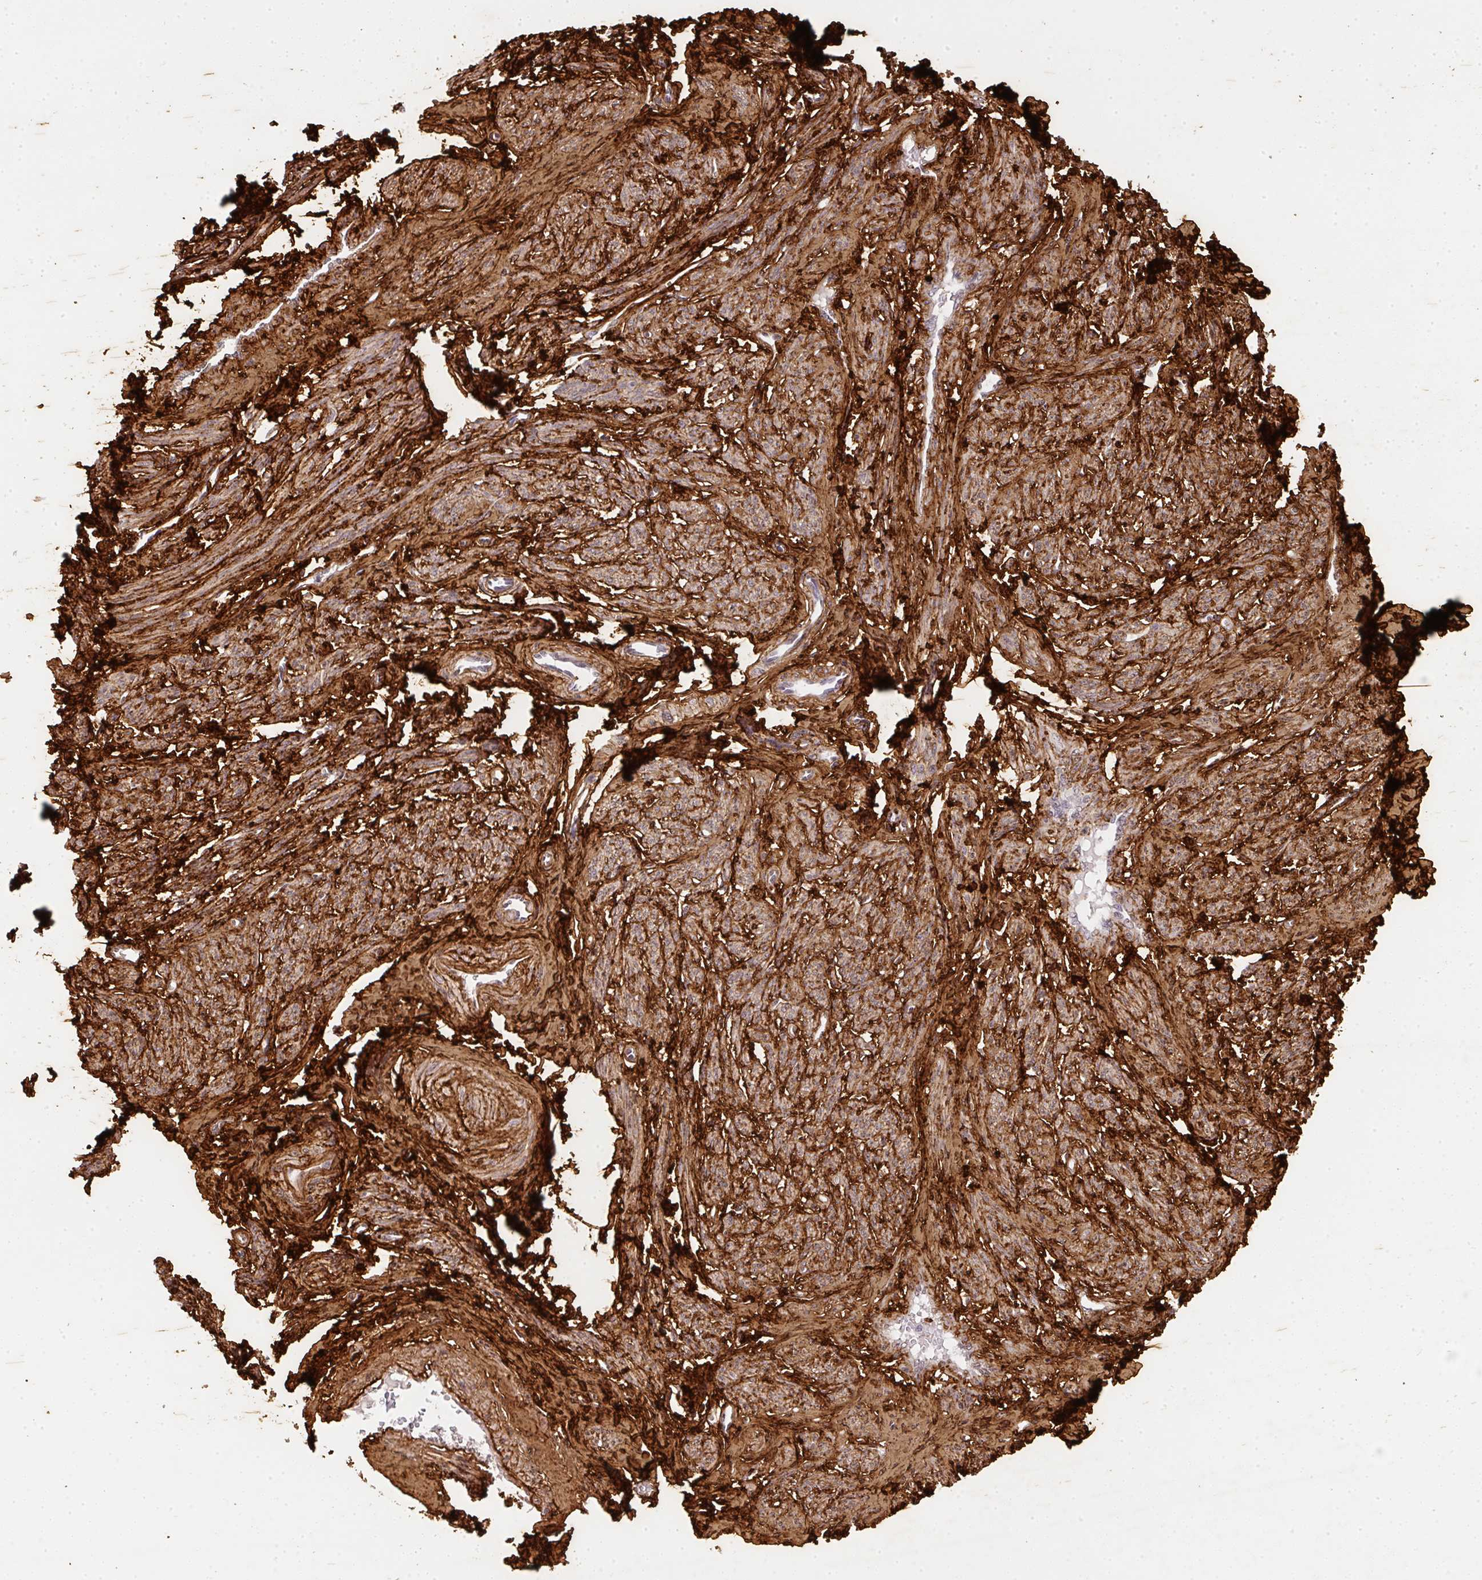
{"staining": {"intensity": "strong", "quantity": ">75%", "location": "cytoplasmic/membranous"}, "tissue": "smooth muscle", "cell_type": "Smooth muscle cells", "image_type": "normal", "snomed": [{"axis": "morphology", "description": "Normal tissue, NOS"}, {"axis": "topography", "description": "Smooth muscle"}], "caption": "High-power microscopy captured an immunohistochemistry (IHC) image of unremarkable smooth muscle, revealing strong cytoplasmic/membranous staining in approximately >75% of smooth muscle cells. The staining was performed using DAB to visualize the protein expression in brown, while the nuclei were stained in blue with hematoxylin (Magnification: 20x).", "gene": "COL3A1", "patient": {"sex": "female", "age": 65}}